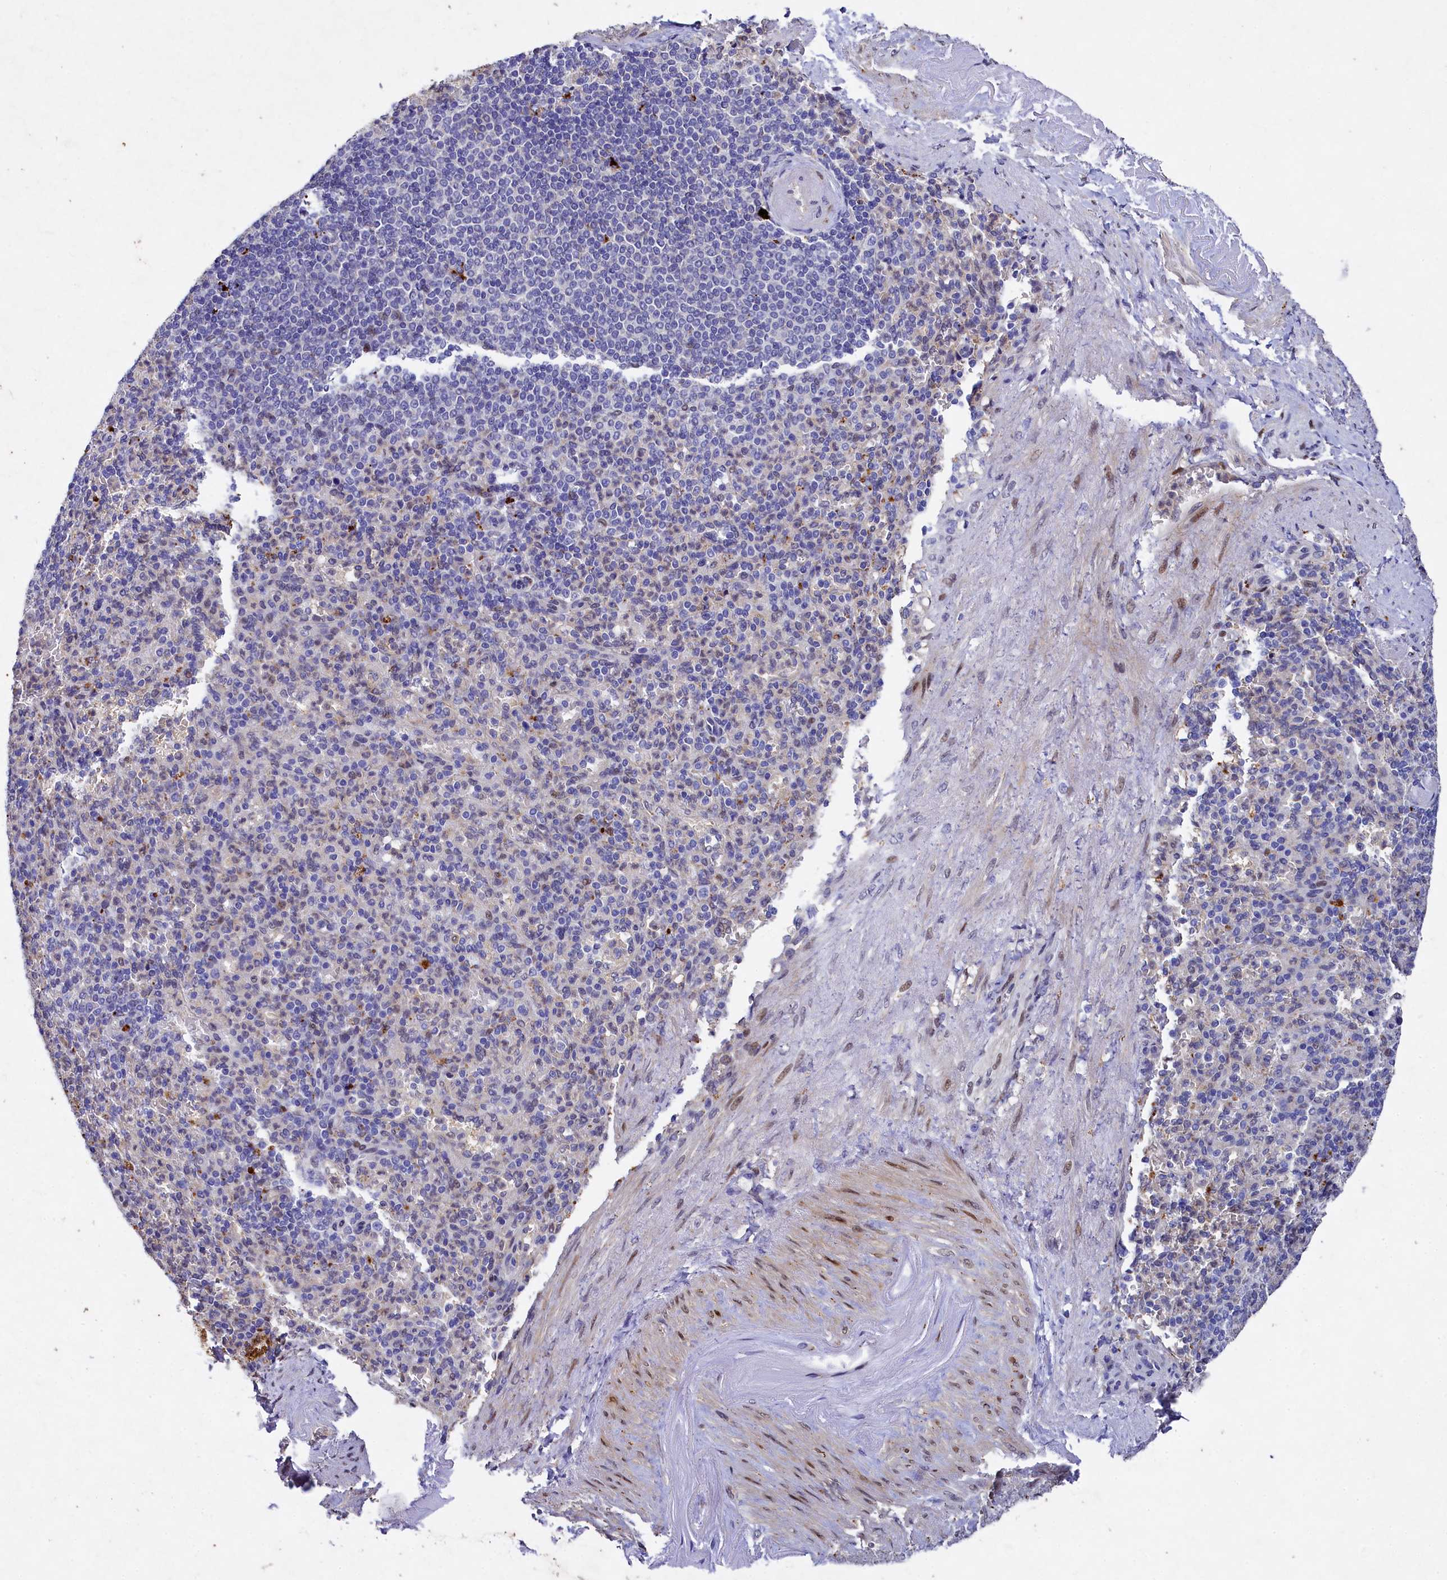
{"staining": {"intensity": "moderate", "quantity": "<25%", "location": "cytoplasmic/membranous"}, "tissue": "spleen", "cell_type": "Cells in red pulp", "image_type": "normal", "snomed": [{"axis": "morphology", "description": "Normal tissue, NOS"}, {"axis": "topography", "description": "Spleen"}], "caption": "Brown immunohistochemical staining in benign human spleen exhibits moderate cytoplasmic/membranous expression in approximately <25% of cells in red pulp. (brown staining indicates protein expression, while blue staining denotes nuclei).", "gene": "TGDS", "patient": {"sex": "female", "age": 74}}